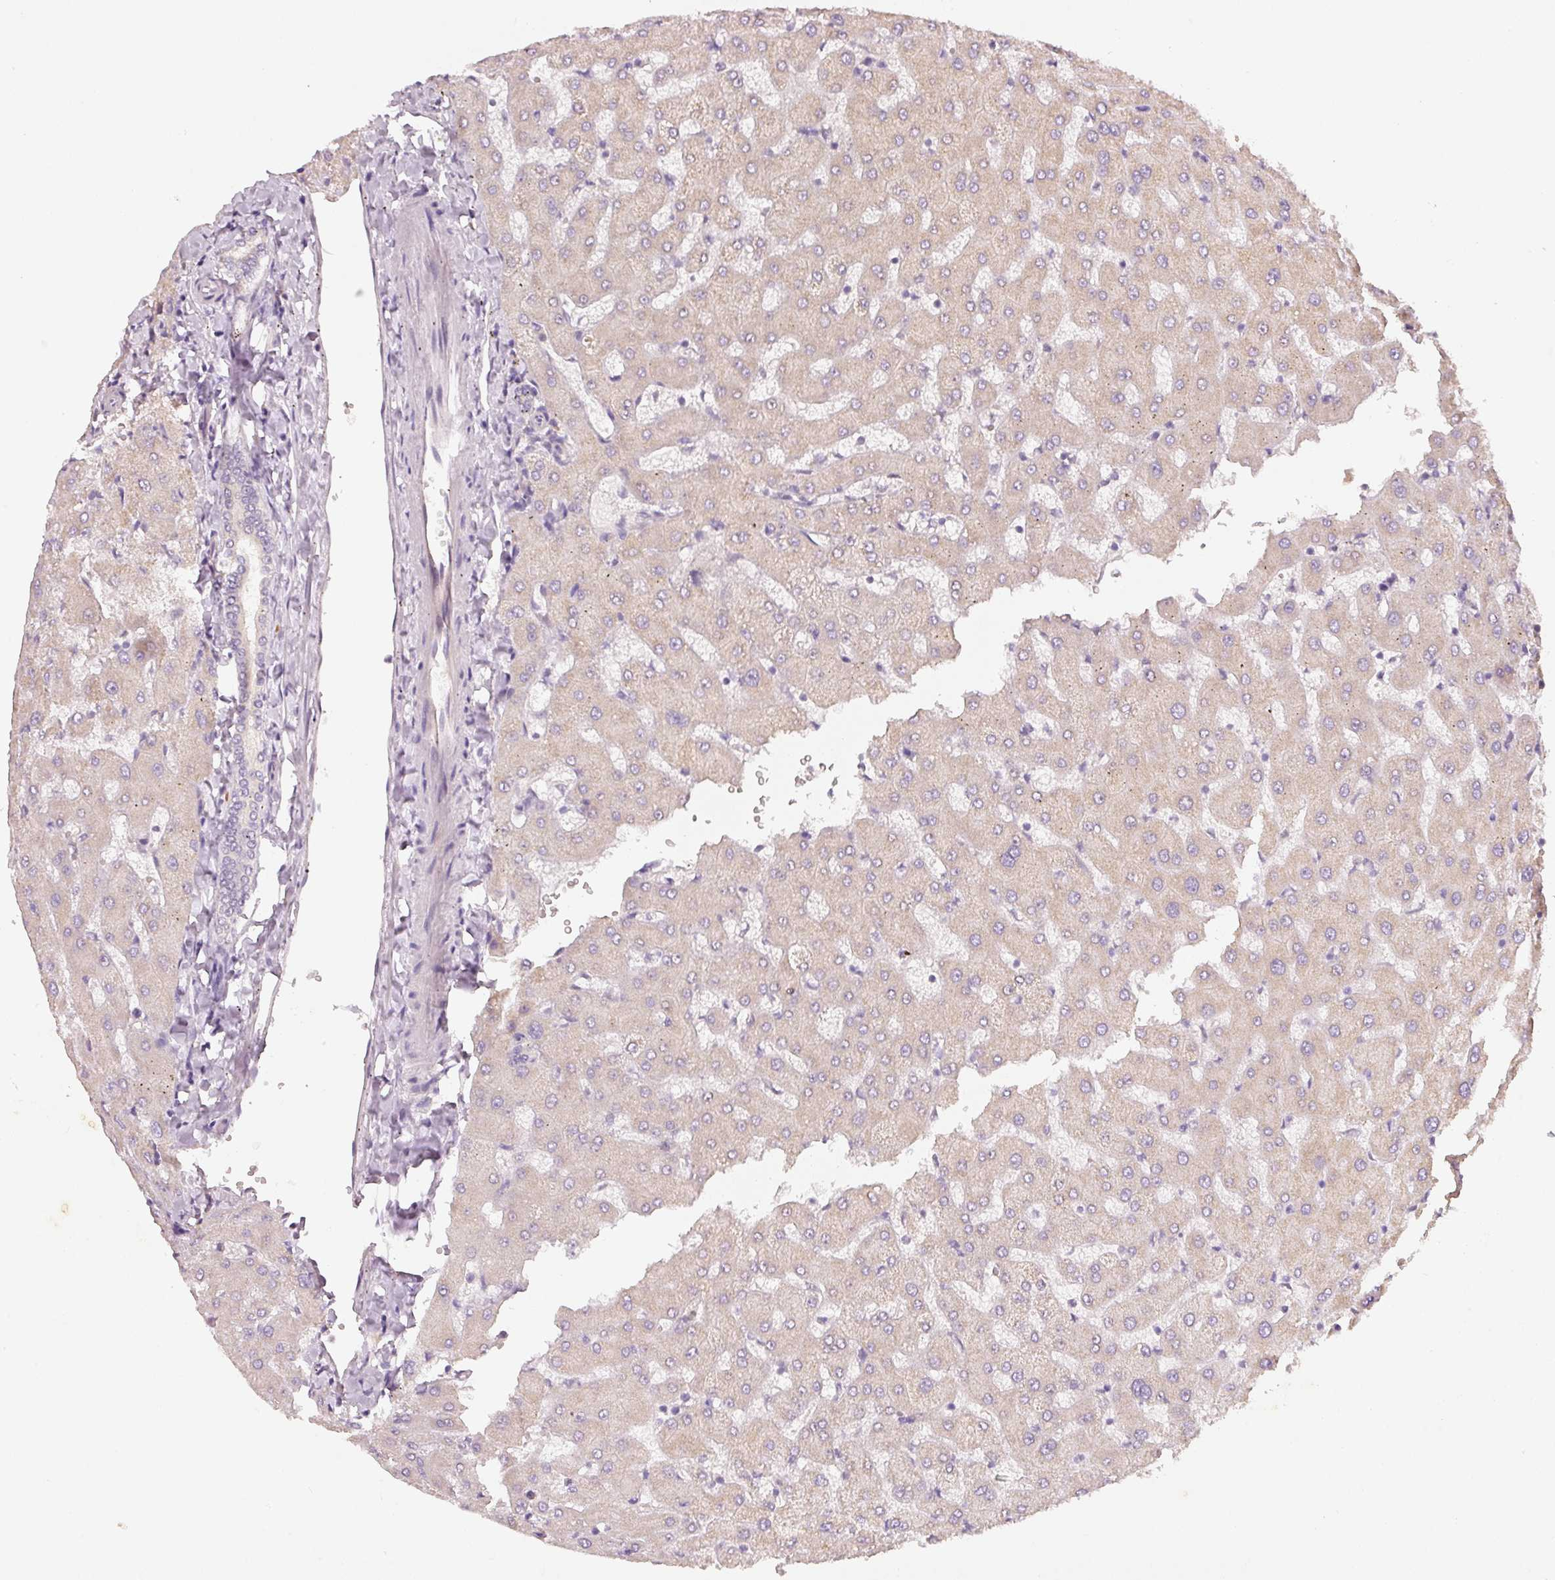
{"staining": {"intensity": "negative", "quantity": "none", "location": "none"}, "tissue": "liver", "cell_type": "Cholangiocytes", "image_type": "normal", "snomed": [{"axis": "morphology", "description": "Normal tissue, NOS"}, {"axis": "topography", "description": "Liver"}], "caption": "This is an immunohistochemistry (IHC) image of unremarkable liver. There is no positivity in cholangiocytes.", "gene": "RGL2", "patient": {"sex": "female", "age": 63}}